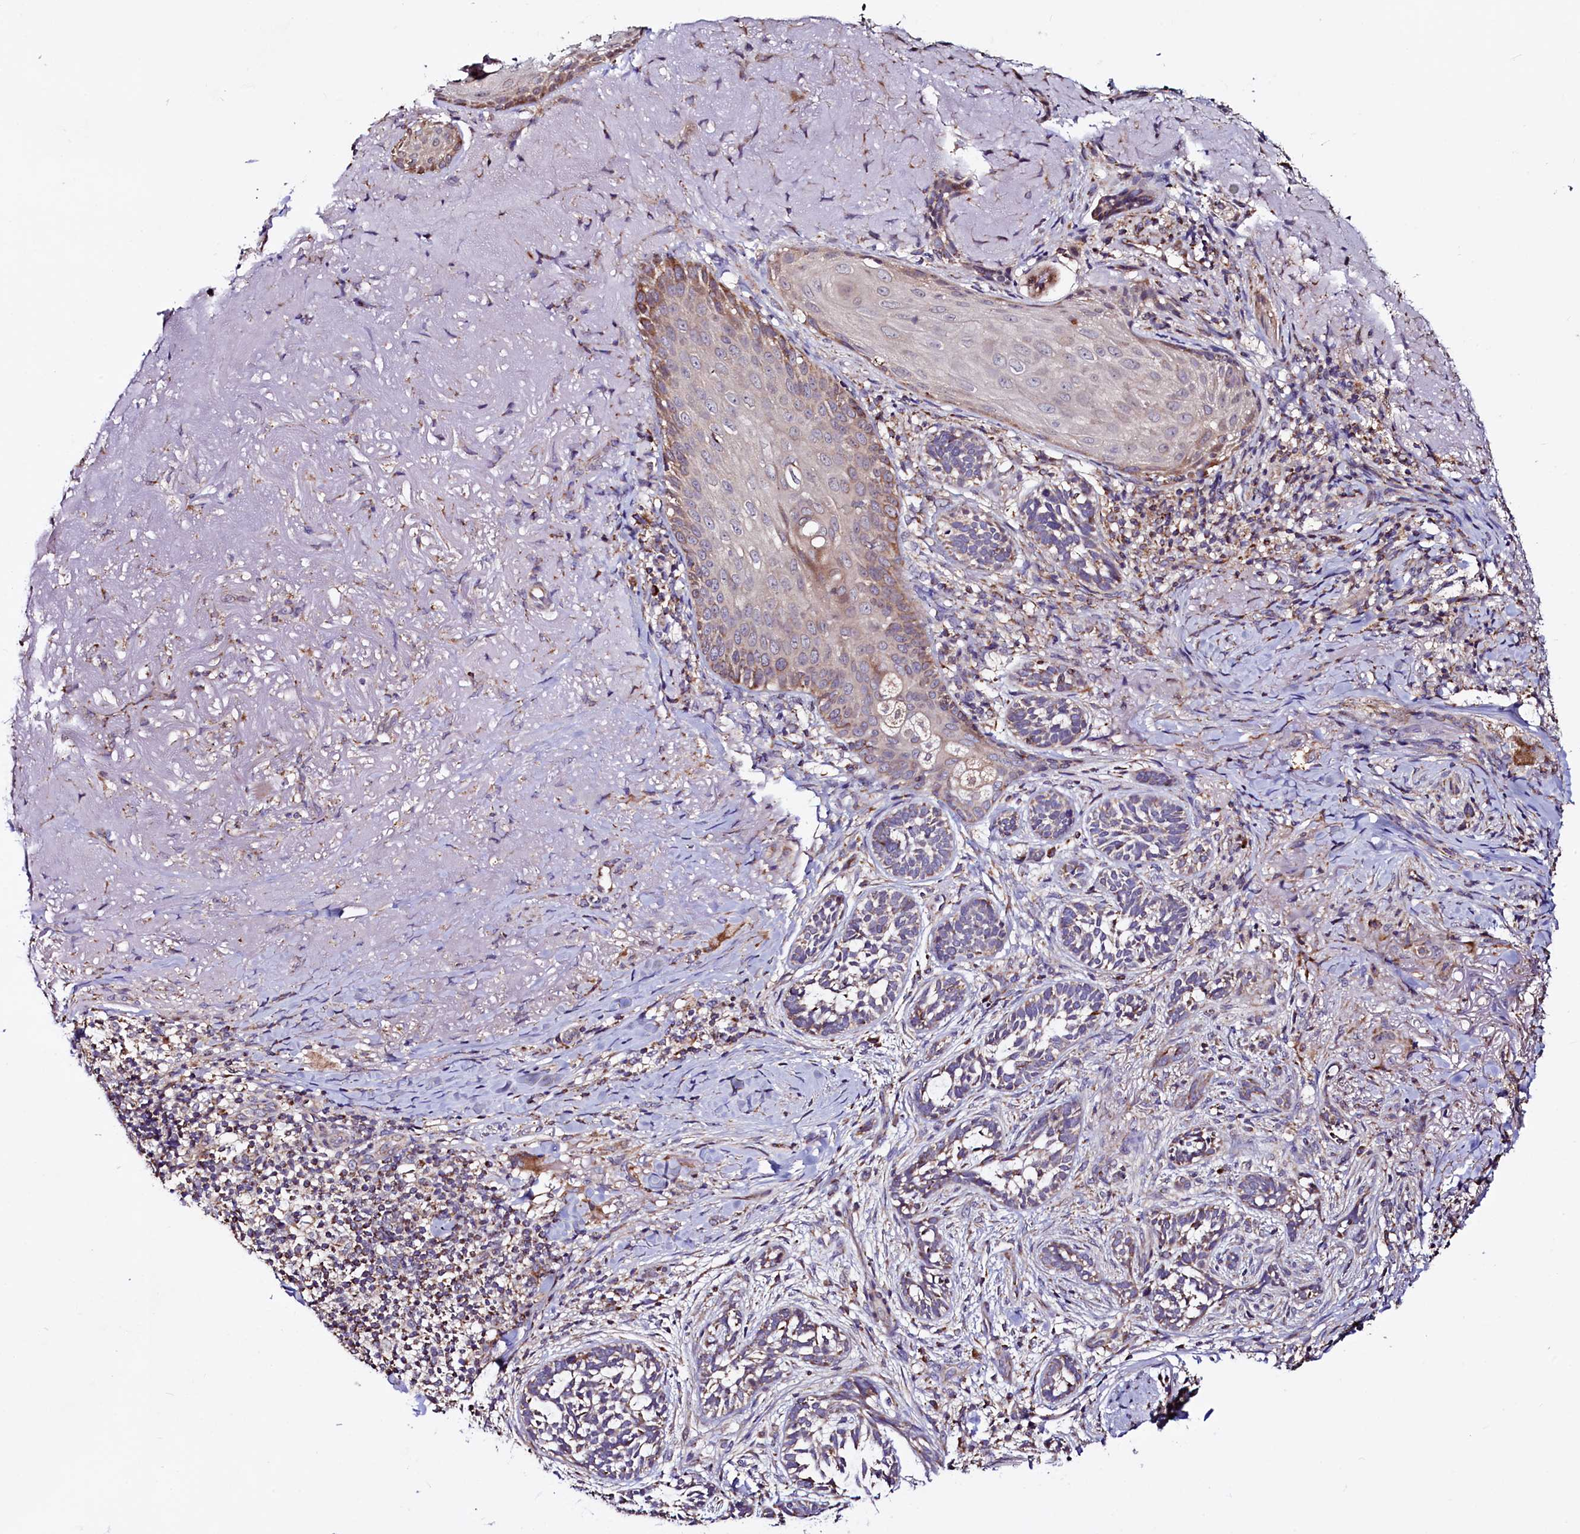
{"staining": {"intensity": "moderate", "quantity": "25%-75%", "location": "cytoplasmic/membranous"}, "tissue": "skin cancer", "cell_type": "Tumor cells", "image_type": "cancer", "snomed": [{"axis": "morphology", "description": "Basal cell carcinoma"}, {"axis": "topography", "description": "Skin"}], "caption": "Immunohistochemical staining of skin cancer (basal cell carcinoma) exhibits medium levels of moderate cytoplasmic/membranous protein expression in about 25%-75% of tumor cells. (IHC, brightfield microscopy, high magnification).", "gene": "STARD5", "patient": {"sex": "male", "age": 71}}